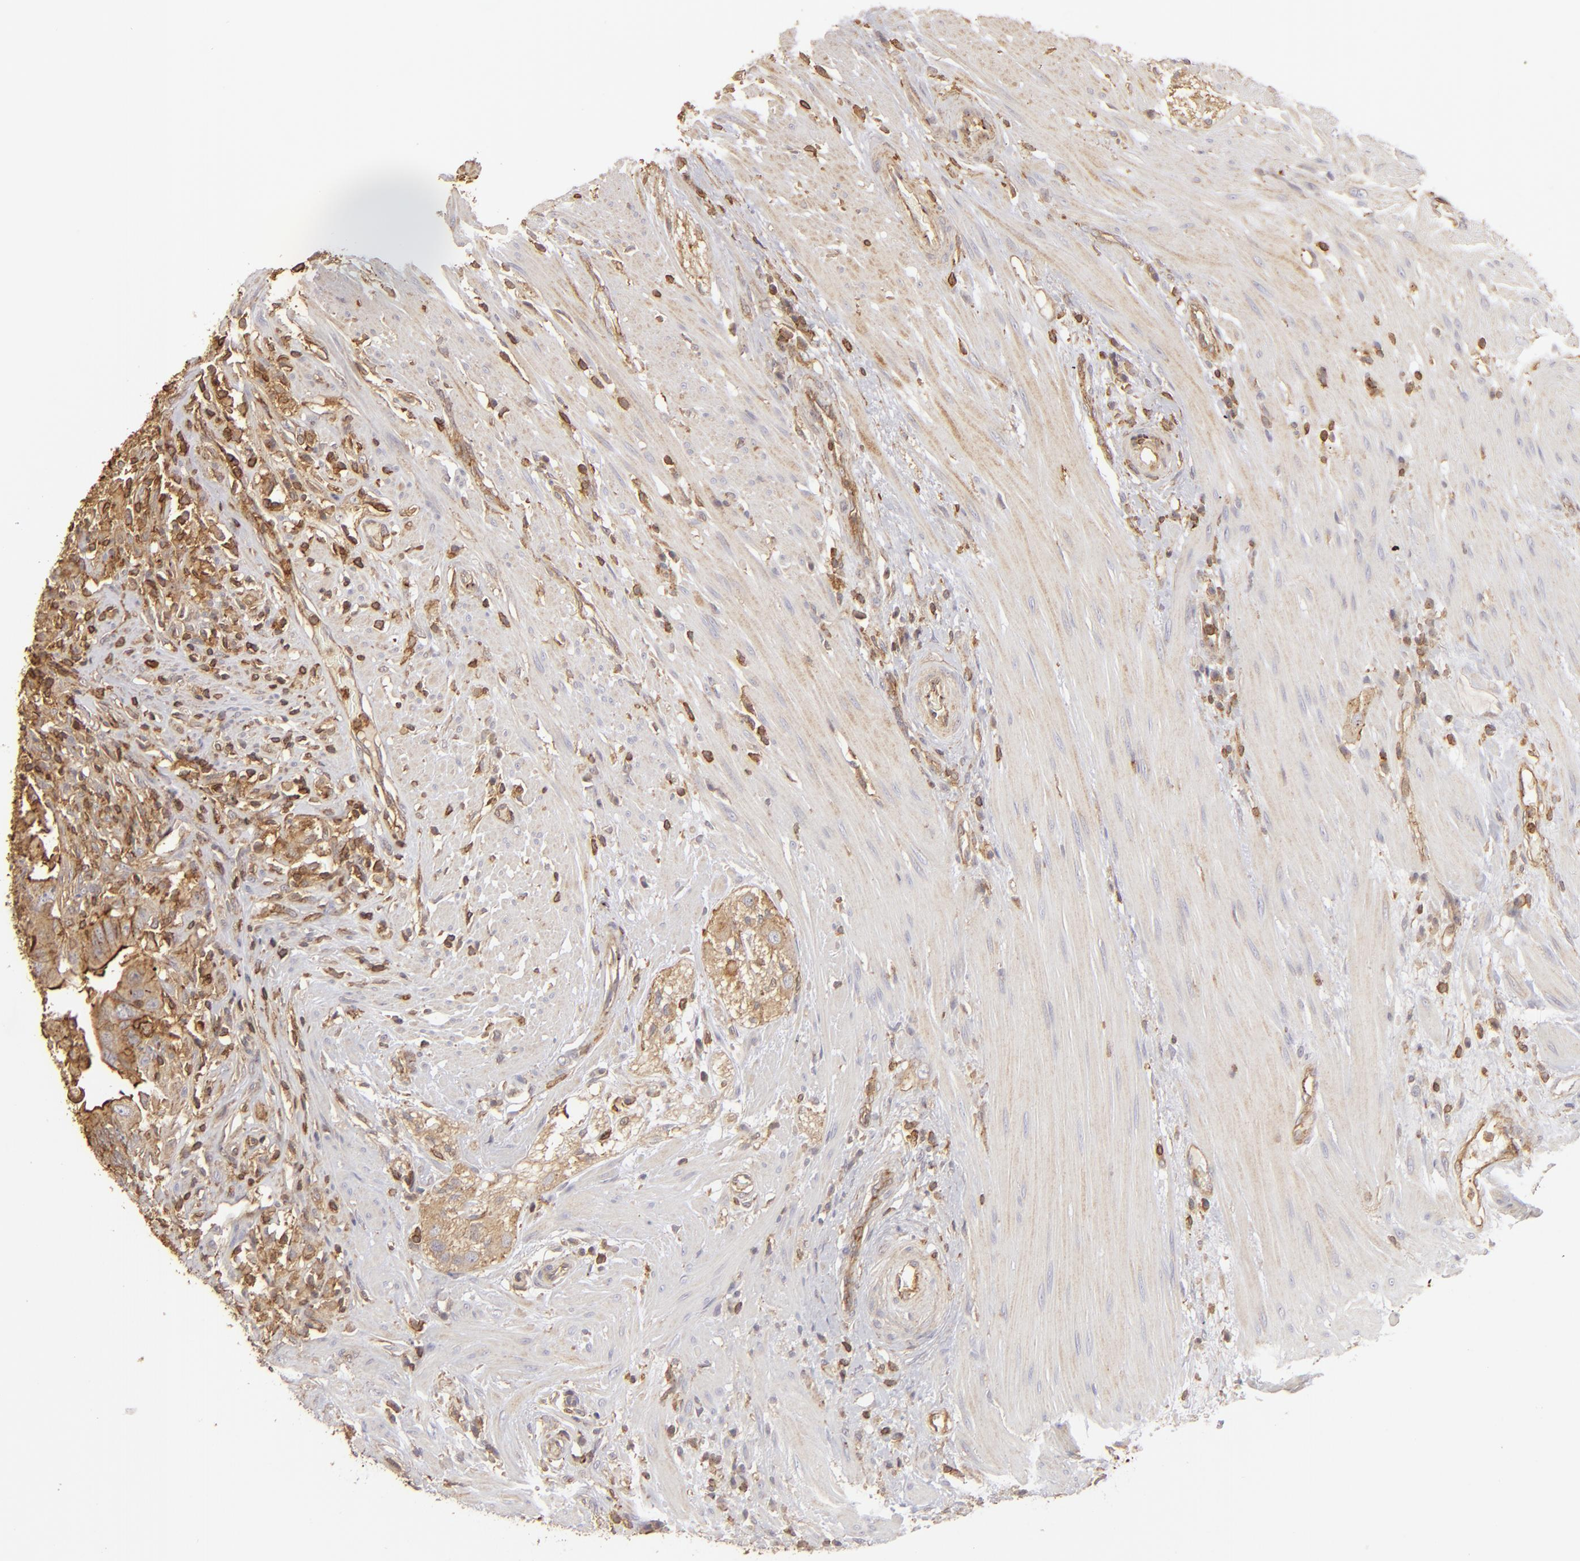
{"staining": {"intensity": "moderate", "quantity": ">75%", "location": "cytoplasmic/membranous"}, "tissue": "colorectal cancer", "cell_type": "Tumor cells", "image_type": "cancer", "snomed": [{"axis": "morphology", "description": "Adenocarcinoma, NOS"}, {"axis": "topography", "description": "Rectum"}], "caption": "Adenocarcinoma (colorectal) stained with a protein marker displays moderate staining in tumor cells.", "gene": "ACTB", "patient": {"sex": "male", "age": 53}}